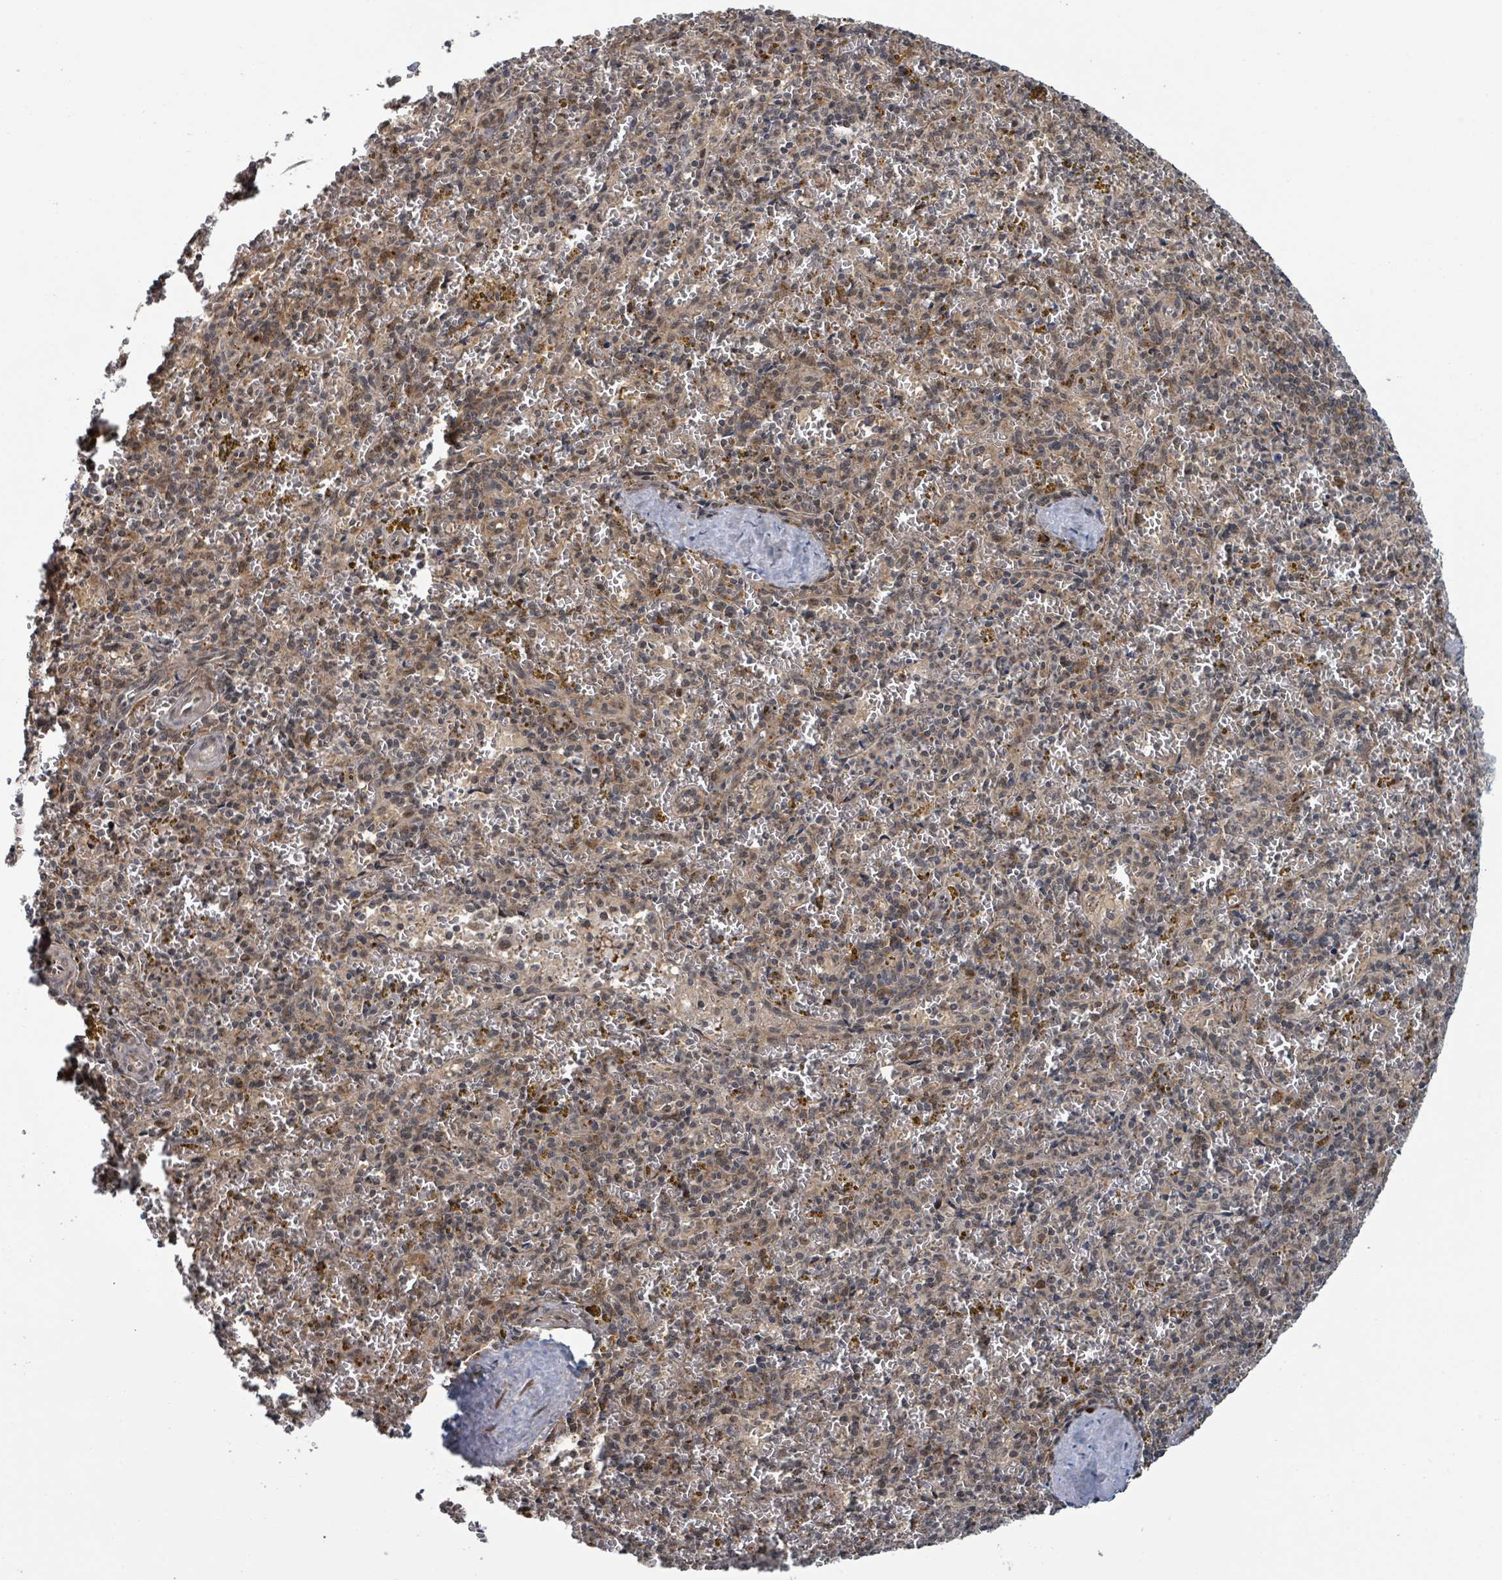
{"staining": {"intensity": "weak", "quantity": "25%-75%", "location": "cytoplasmic/membranous,nuclear"}, "tissue": "spleen", "cell_type": "Cells in red pulp", "image_type": "normal", "snomed": [{"axis": "morphology", "description": "Normal tissue, NOS"}, {"axis": "topography", "description": "Spleen"}], "caption": "Benign spleen was stained to show a protein in brown. There is low levels of weak cytoplasmic/membranous,nuclear staining in about 25%-75% of cells in red pulp.", "gene": "GTF3C1", "patient": {"sex": "male", "age": 57}}